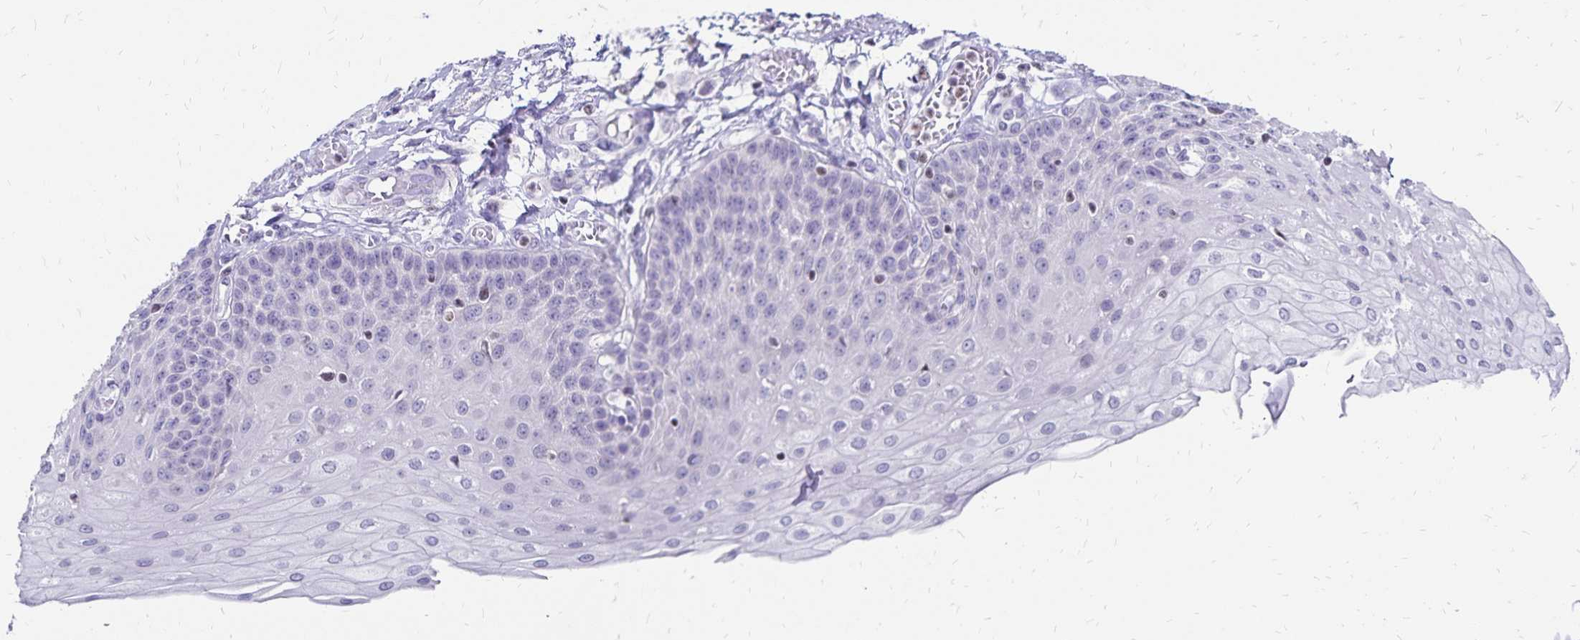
{"staining": {"intensity": "negative", "quantity": "none", "location": "none"}, "tissue": "esophagus", "cell_type": "Squamous epithelial cells", "image_type": "normal", "snomed": [{"axis": "morphology", "description": "Normal tissue, NOS"}, {"axis": "morphology", "description": "Adenocarcinoma, NOS"}, {"axis": "topography", "description": "Esophagus"}], "caption": "Immunohistochemical staining of benign human esophagus displays no significant positivity in squamous epithelial cells. (Brightfield microscopy of DAB immunohistochemistry at high magnification).", "gene": "IKZF1", "patient": {"sex": "male", "age": 81}}